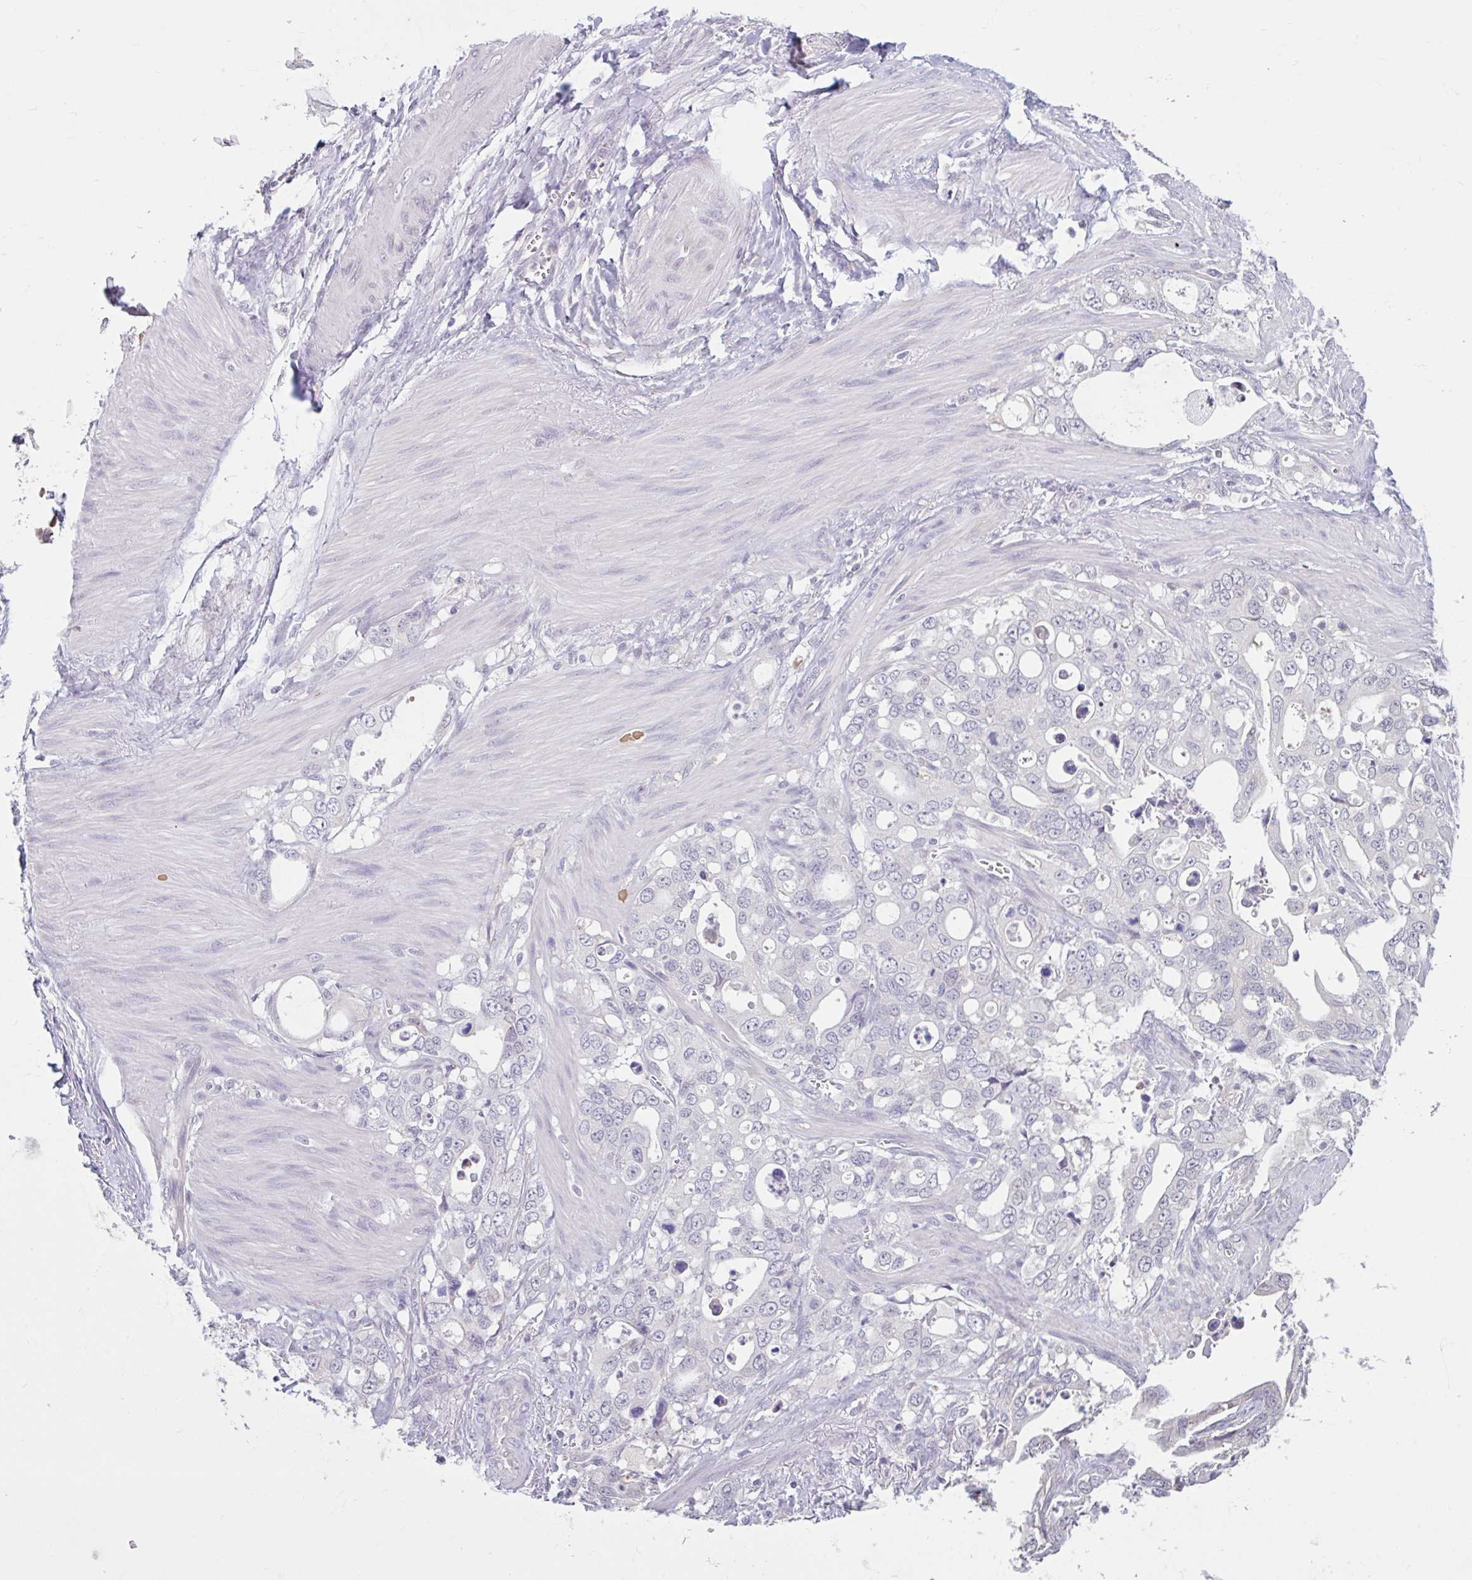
{"staining": {"intensity": "negative", "quantity": "none", "location": "none"}, "tissue": "stomach cancer", "cell_type": "Tumor cells", "image_type": "cancer", "snomed": [{"axis": "morphology", "description": "Adenocarcinoma, NOS"}, {"axis": "topography", "description": "Stomach, upper"}], "caption": "Stomach cancer was stained to show a protein in brown. There is no significant positivity in tumor cells.", "gene": "CDH19", "patient": {"sex": "male", "age": 74}}